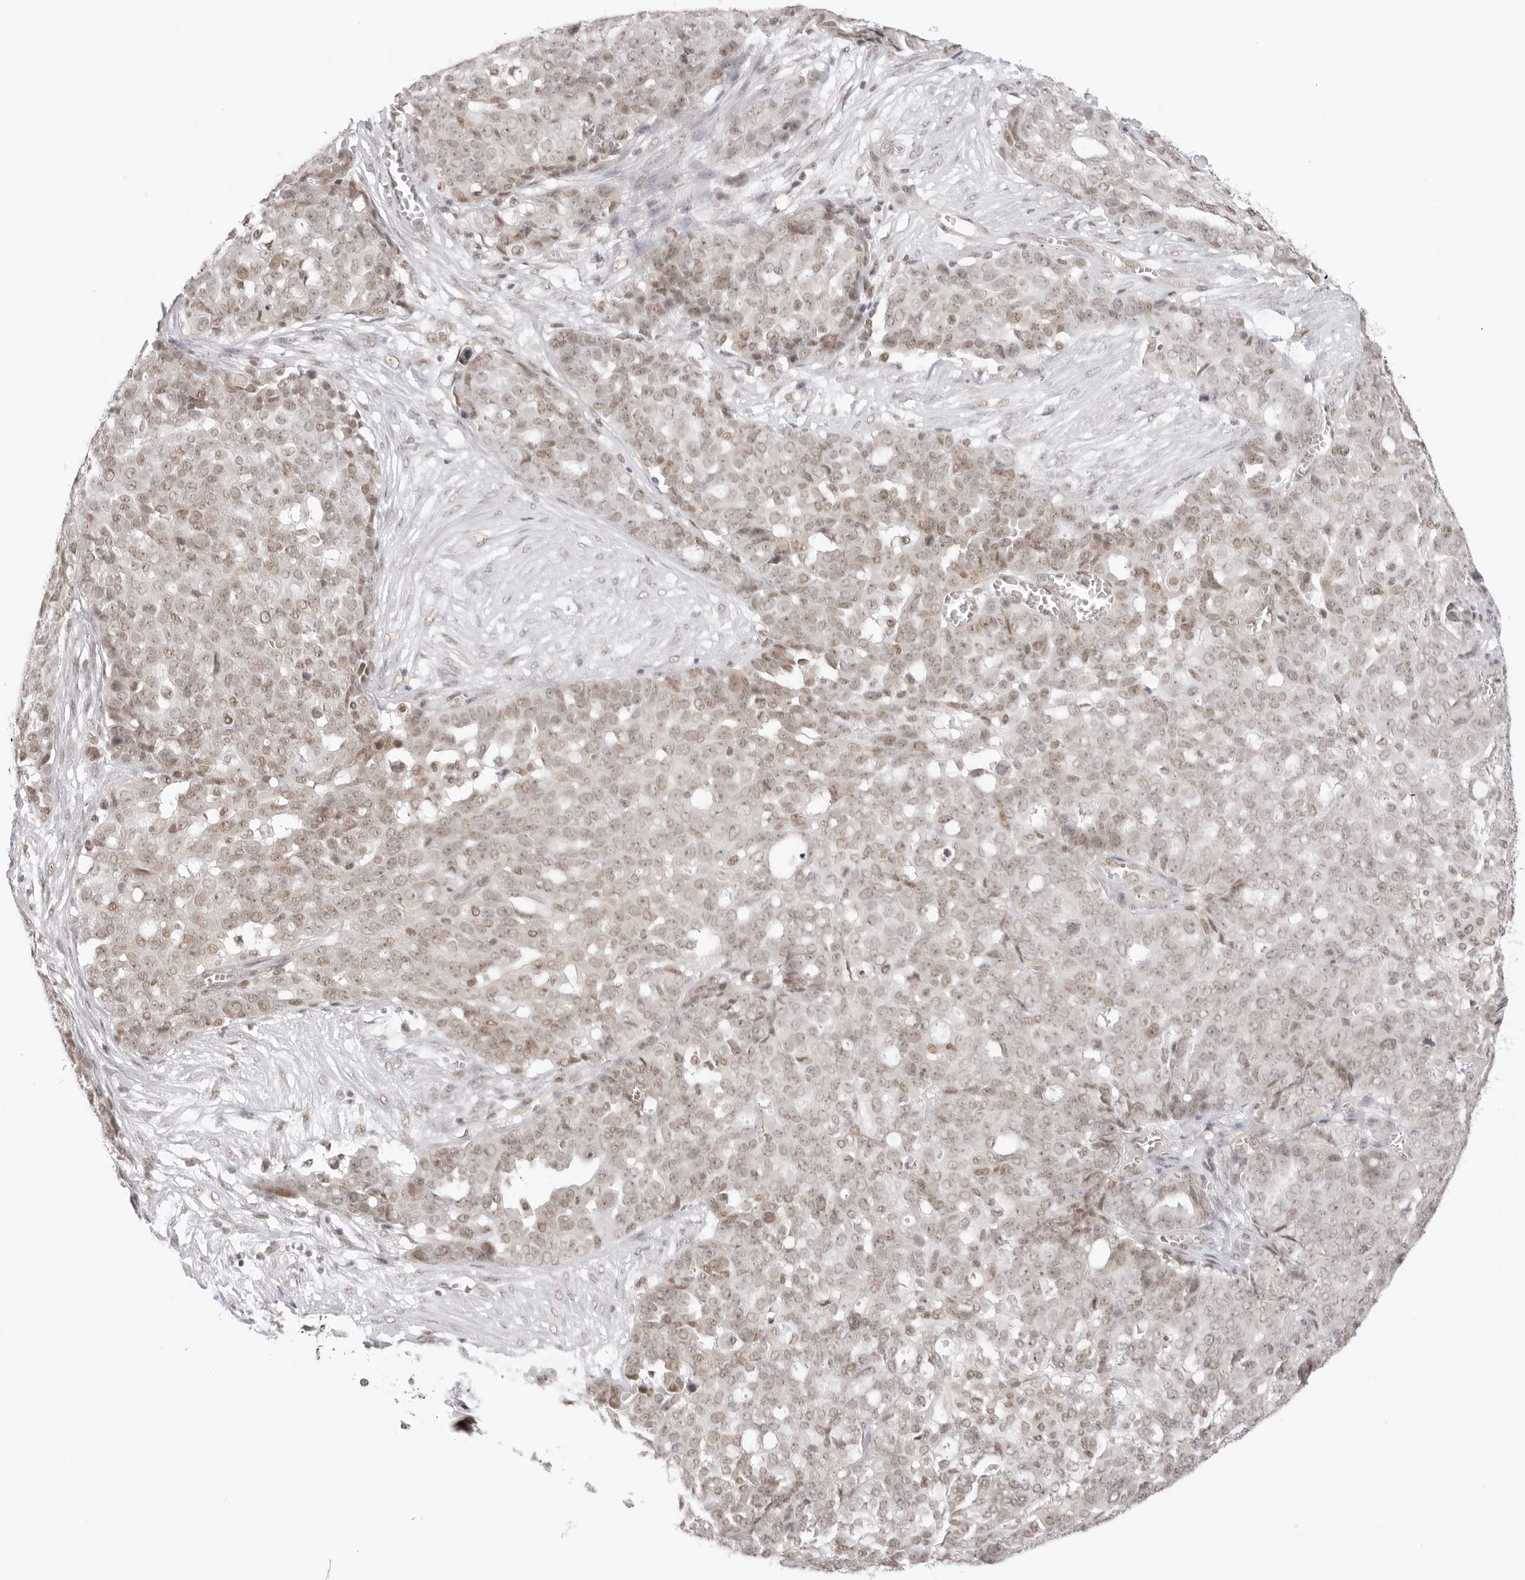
{"staining": {"intensity": "weak", "quantity": "25%-75%", "location": "nuclear"}, "tissue": "ovarian cancer", "cell_type": "Tumor cells", "image_type": "cancer", "snomed": [{"axis": "morphology", "description": "Cystadenocarcinoma, serous, NOS"}, {"axis": "topography", "description": "Soft tissue"}, {"axis": "topography", "description": "Ovary"}], "caption": "Immunohistochemical staining of human ovarian cancer displays low levels of weak nuclear protein positivity in approximately 25%-75% of tumor cells. The staining was performed using DAB to visualize the protein expression in brown, while the nuclei were stained in blue with hematoxylin (Magnification: 20x).", "gene": "TCIM", "patient": {"sex": "female", "age": 57}}